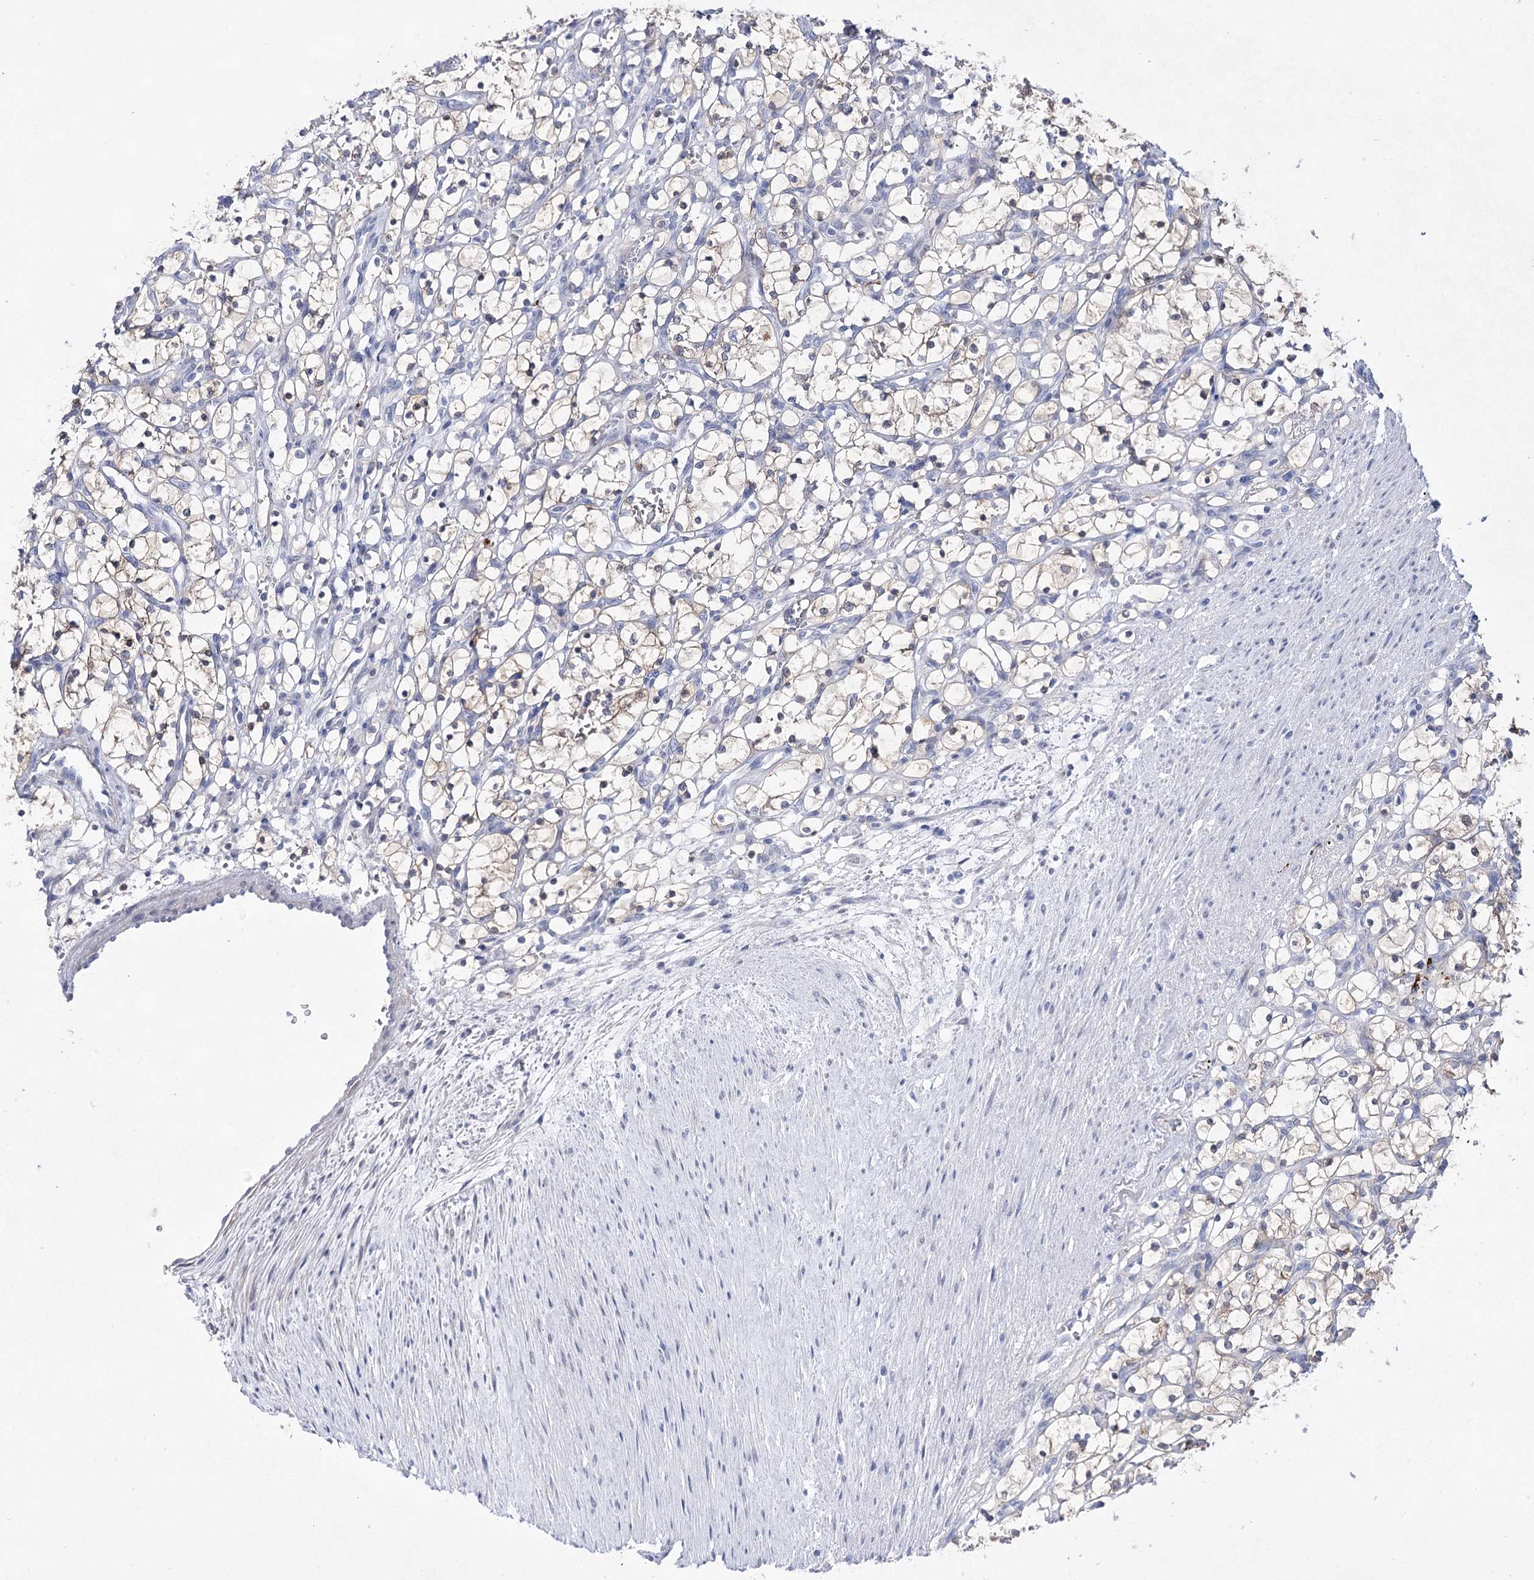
{"staining": {"intensity": "weak", "quantity": "<25%", "location": "cytoplasmic/membranous"}, "tissue": "renal cancer", "cell_type": "Tumor cells", "image_type": "cancer", "snomed": [{"axis": "morphology", "description": "Adenocarcinoma, NOS"}, {"axis": "topography", "description": "Kidney"}], "caption": "The immunohistochemistry micrograph has no significant staining in tumor cells of adenocarcinoma (renal) tissue. (DAB immunohistochemistry, high magnification).", "gene": "UGDH", "patient": {"sex": "female", "age": 69}}